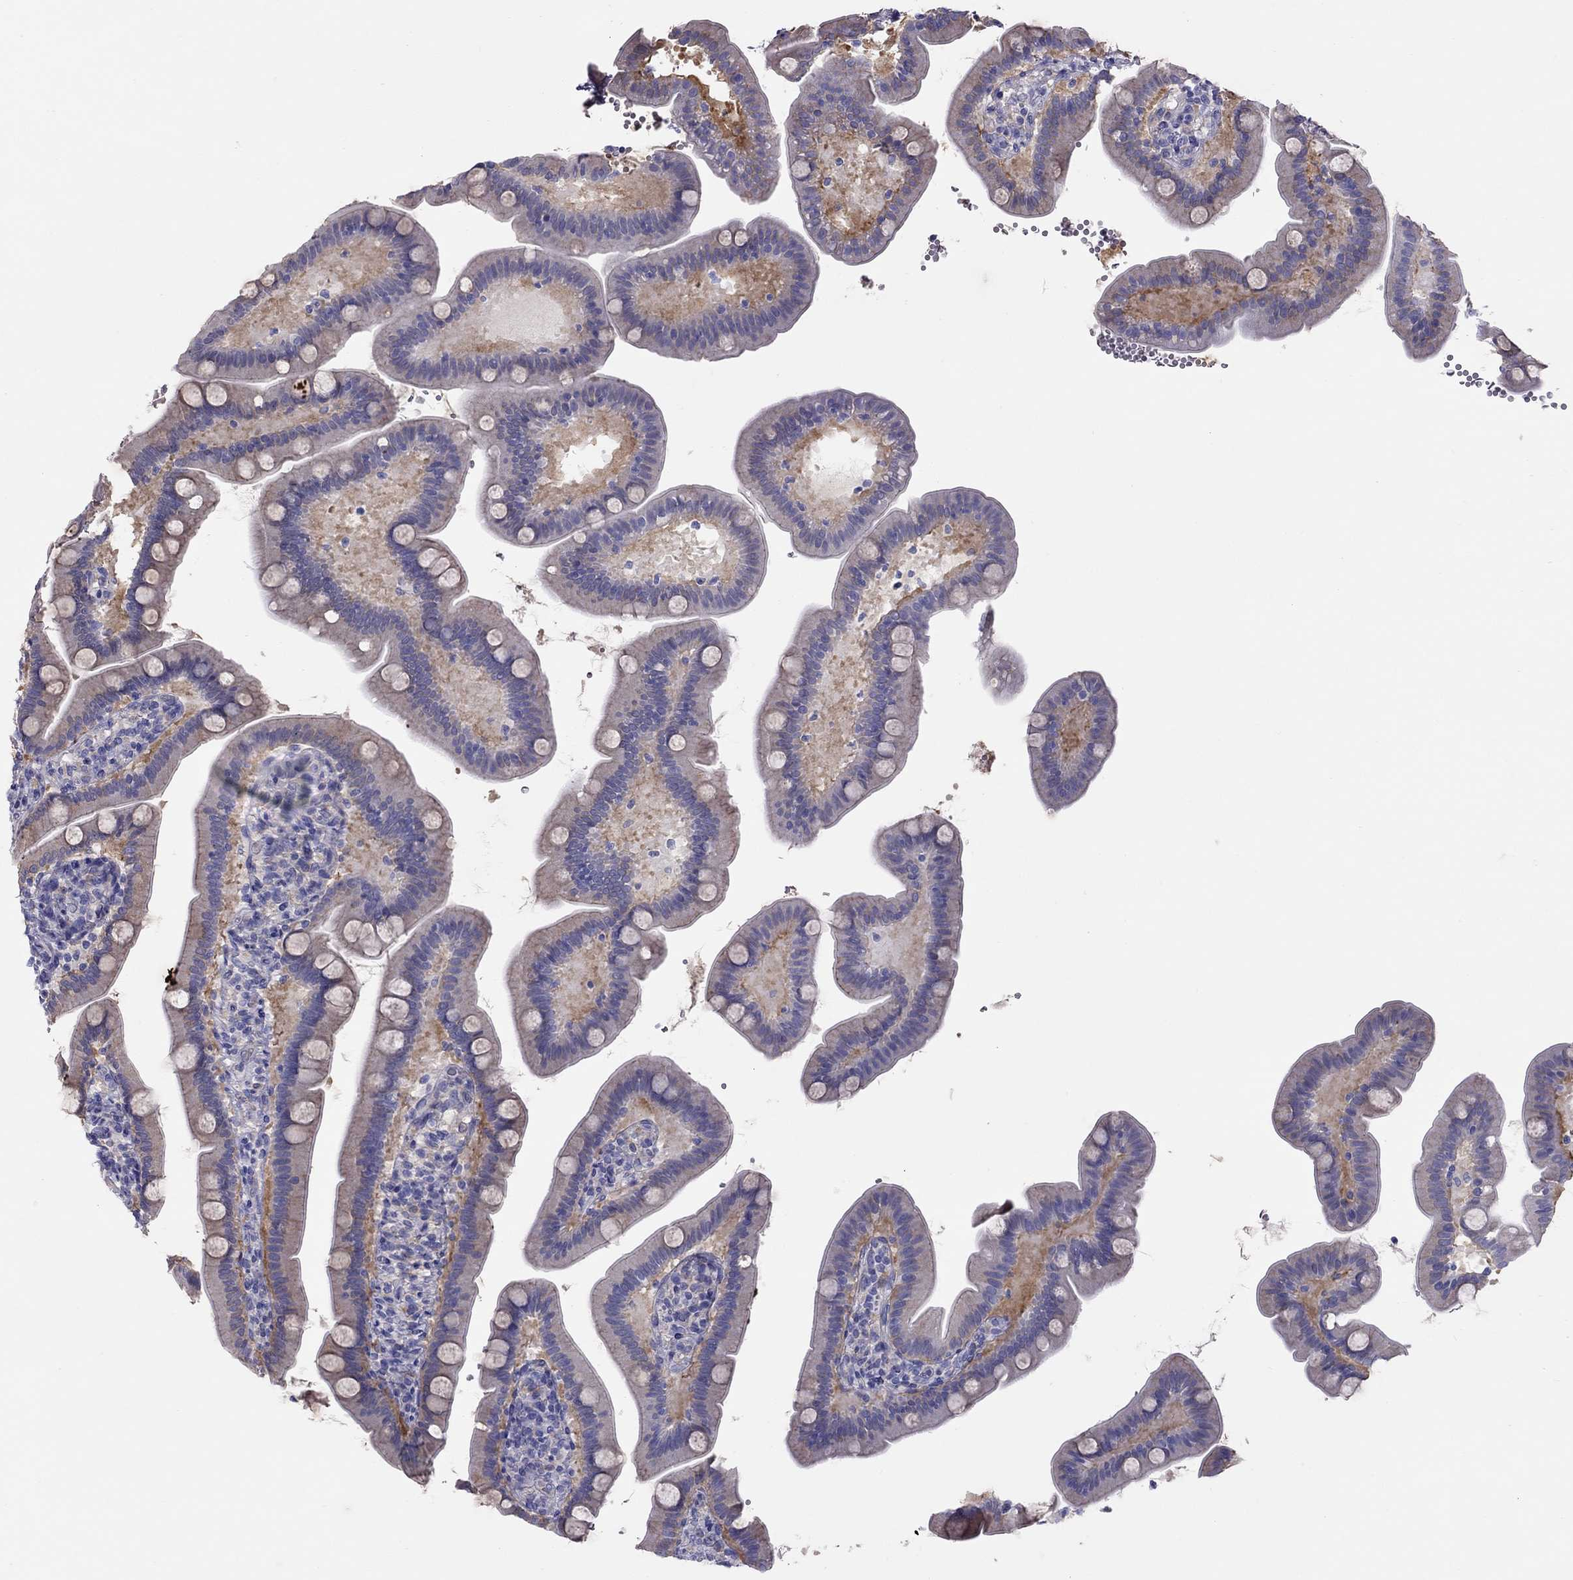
{"staining": {"intensity": "moderate", "quantity": "25%-75%", "location": "cytoplasmic/membranous"}, "tissue": "small intestine", "cell_type": "Glandular cells", "image_type": "normal", "snomed": [{"axis": "morphology", "description": "Normal tissue, NOS"}, {"axis": "topography", "description": "Small intestine"}], "caption": "Unremarkable small intestine exhibits moderate cytoplasmic/membranous positivity in approximately 25%-75% of glandular cells (Stains: DAB (3,3'-diaminobenzidine) in brown, nuclei in blue, Microscopy: brightfield microscopy at high magnification)..", "gene": "ALOX15B", "patient": {"sex": "male", "age": 66}}